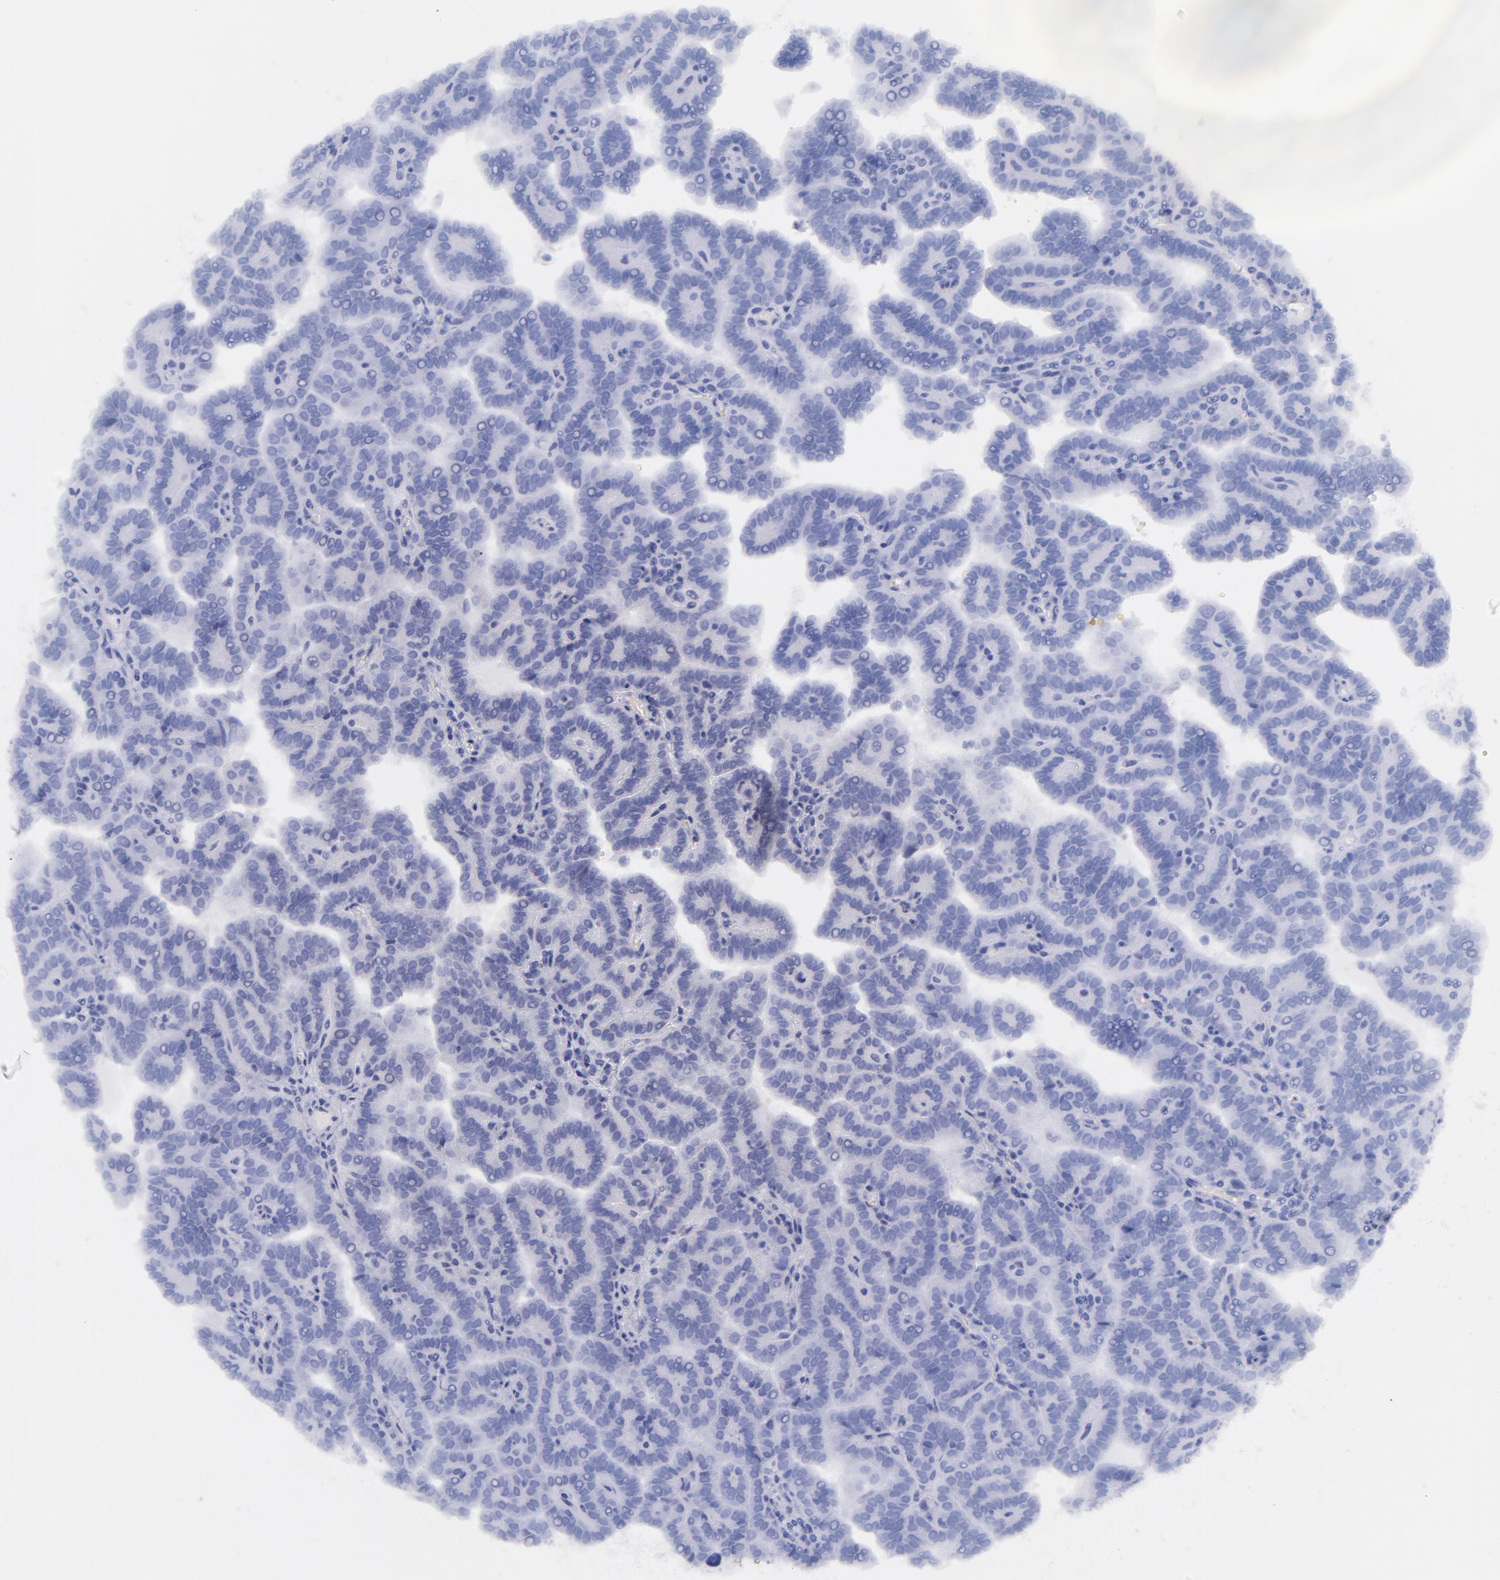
{"staining": {"intensity": "negative", "quantity": "none", "location": "none"}, "tissue": "renal cancer", "cell_type": "Tumor cells", "image_type": "cancer", "snomed": [{"axis": "morphology", "description": "Adenocarcinoma, NOS"}, {"axis": "topography", "description": "Kidney"}], "caption": "Photomicrograph shows no significant protein expression in tumor cells of renal cancer. (Stains: DAB (3,3'-diaminobenzidine) IHC with hematoxylin counter stain, Microscopy: brightfield microscopy at high magnification).", "gene": "CD44", "patient": {"sex": "male", "age": 61}}